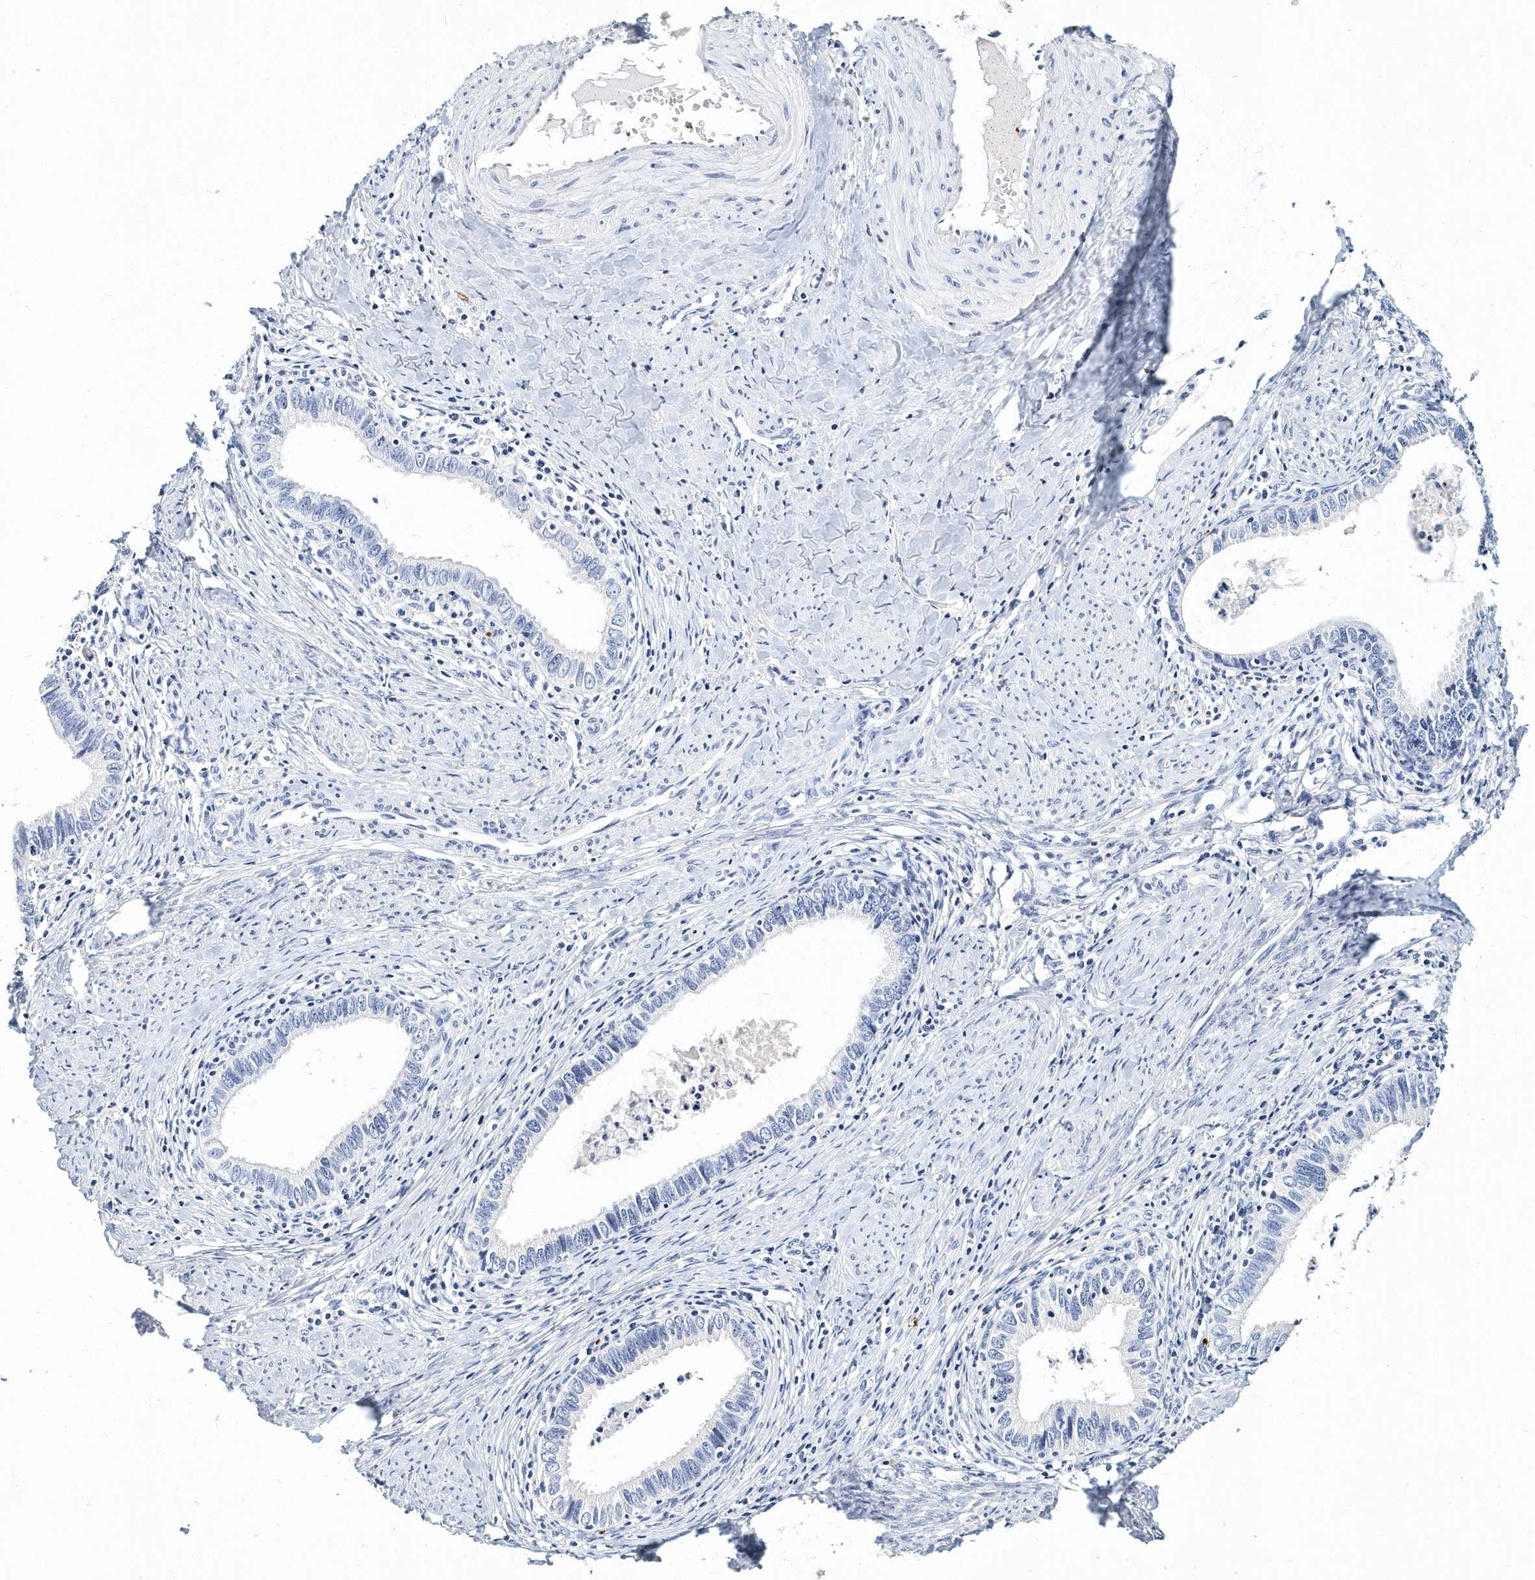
{"staining": {"intensity": "negative", "quantity": "none", "location": "none"}, "tissue": "cervical cancer", "cell_type": "Tumor cells", "image_type": "cancer", "snomed": [{"axis": "morphology", "description": "Adenocarcinoma, NOS"}, {"axis": "topography", "description": "Cervix"}], "caption": "Adenocarcinoma (cervical) stained for a protein using immunohistochemistry reveals no staining tumor cells.", "gene": "ITGA2B", "patient": {"sex": "female", "age": 36}}